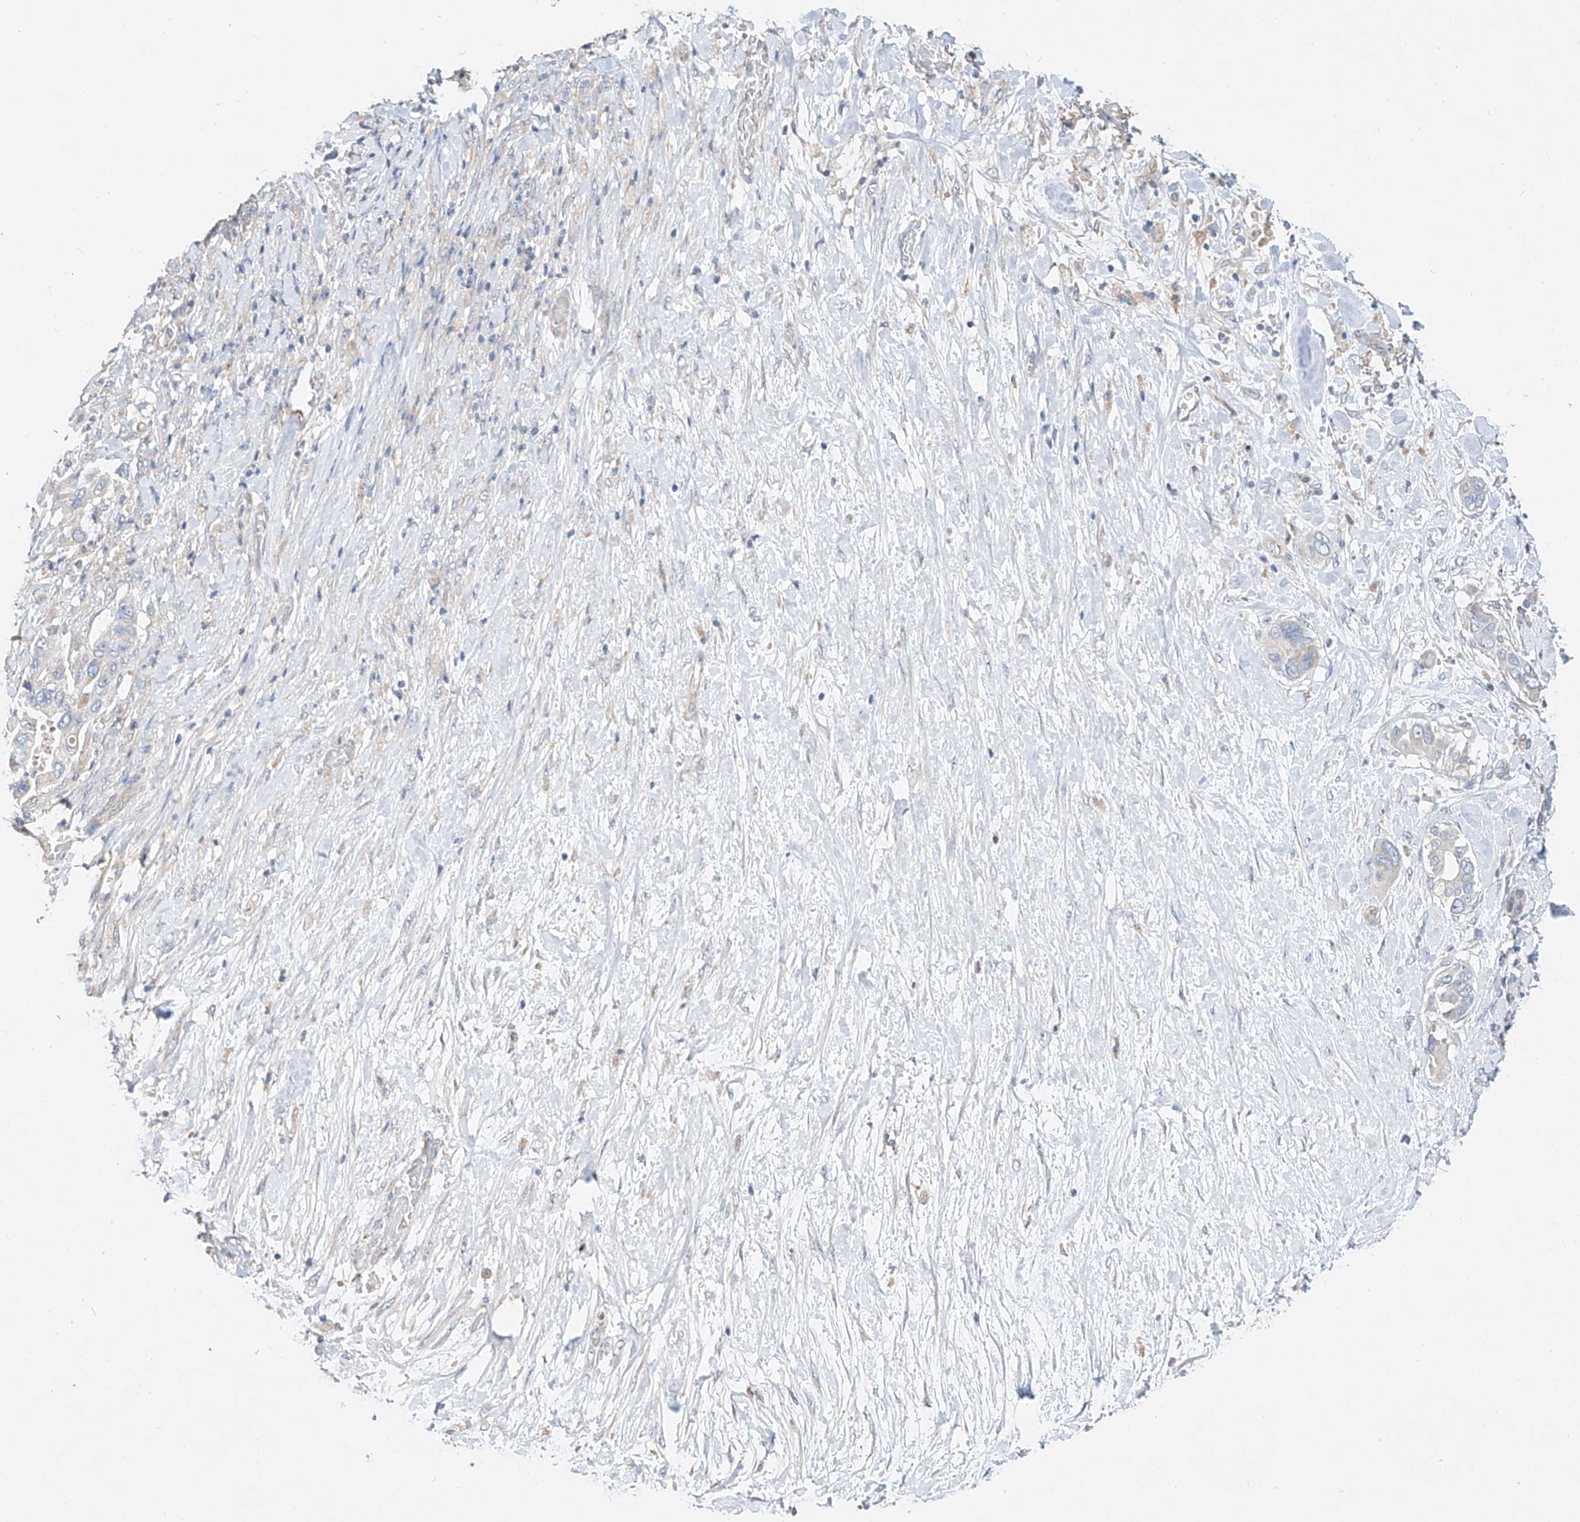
{"staining": {"intensity": "negative", "quantity": "none", "location": "none"}, "tissue": "pancreatic cancer", "cell_type": "Tumor cells", "image_type": "cancer", "snomed": [{"axis": "morphology", "description": "Adenocarcinoma, NOS"}, {"axis": "topography", "description": "Pancreas"}], "caption": "A histopathology image of human adenocarcinoma (pancreatic) is negative for staining in tumor cells.", "gene": "AMD1", "patient": {"sex": "male", "age": 68}}